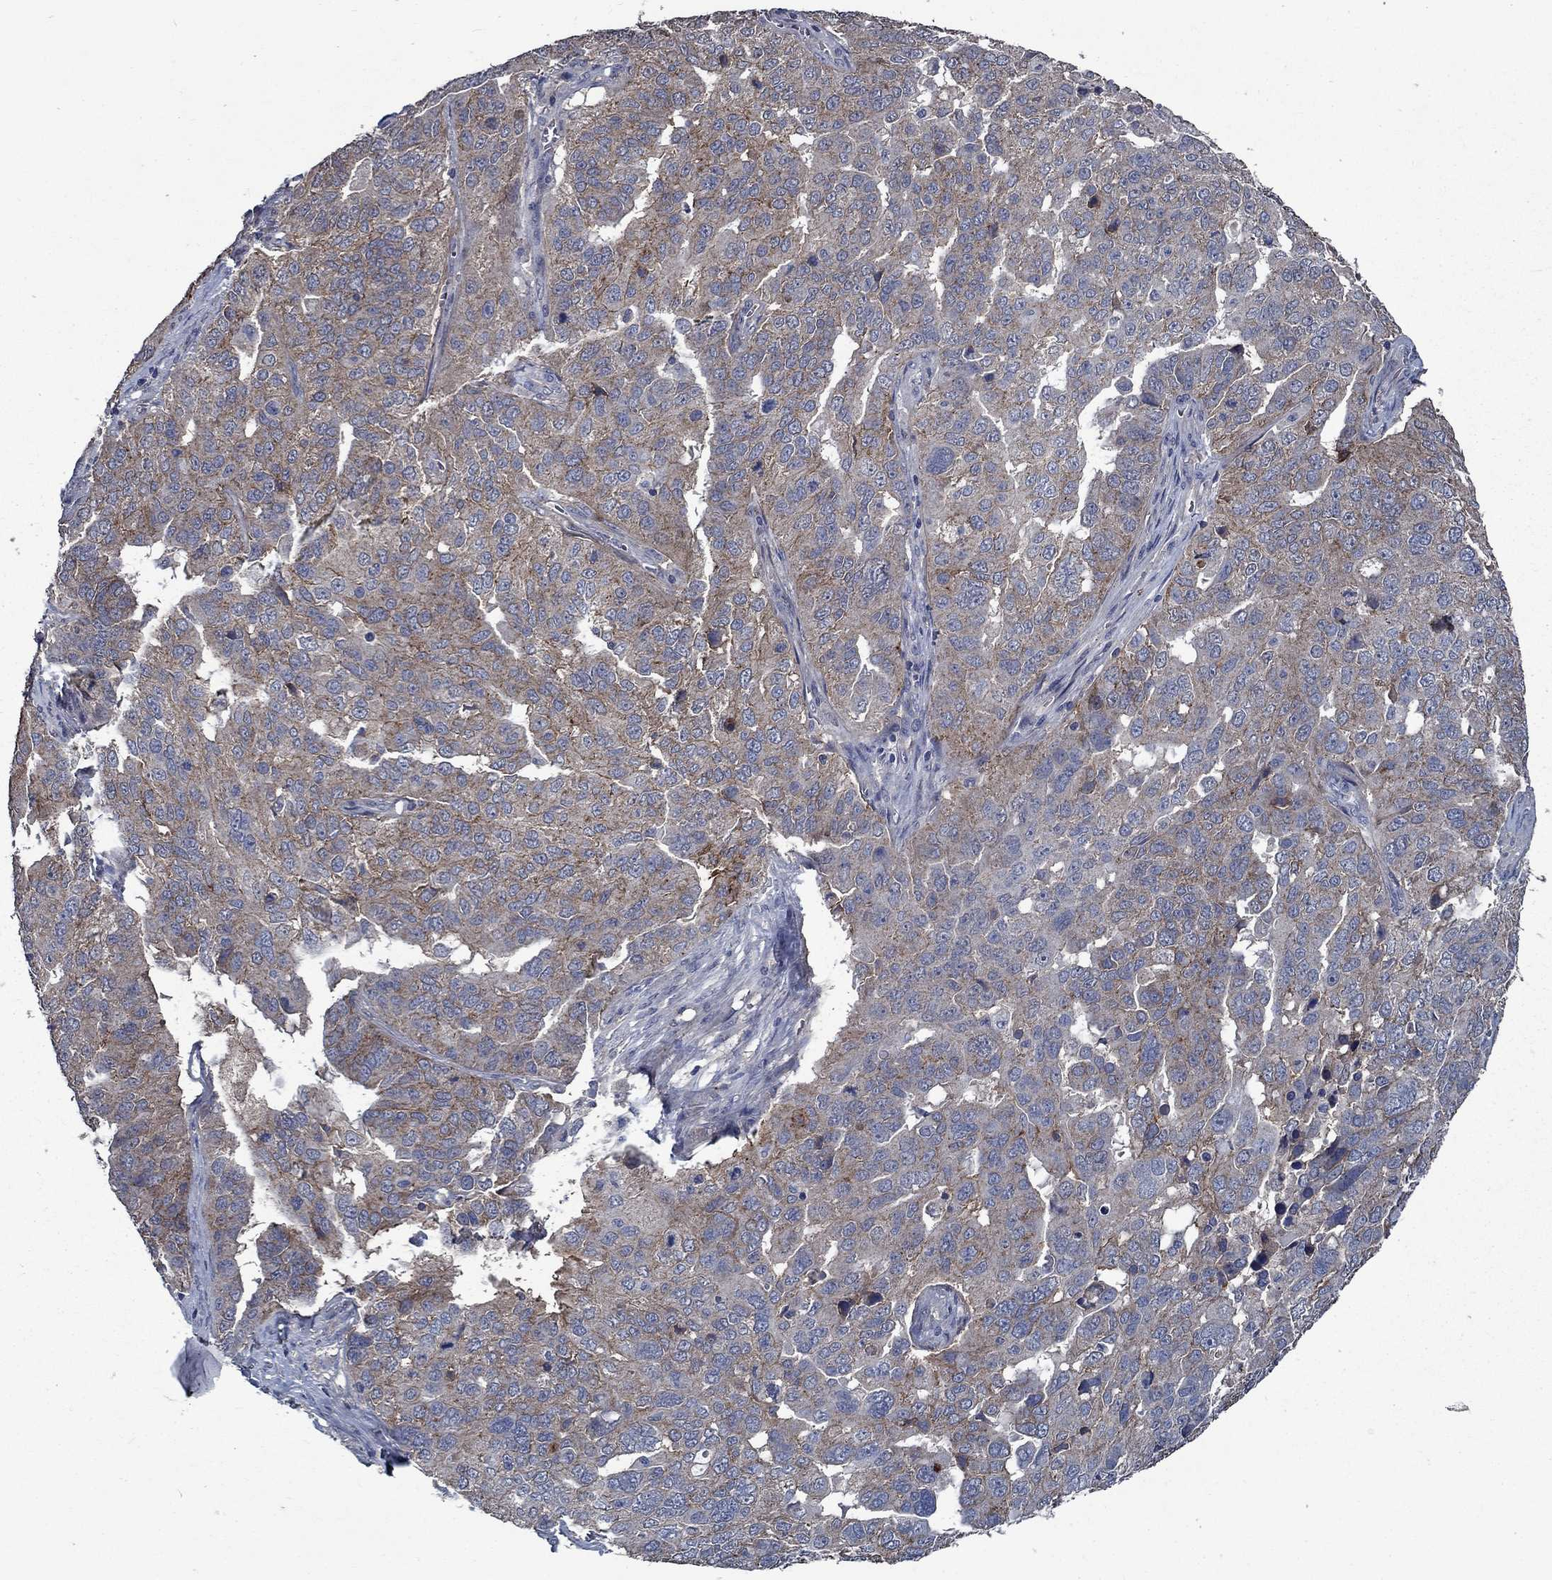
{"staining": {"intensity": "moderate", "quantity": "<25%", "location": "cytoplasmic/membranous"}, "tissue": "ovarian cancer", "cell_type": "Tumor cells", "image_type": "cancer", "snomed": [{"axis": "morphology", "description": "Carcinoma, endometroid"}, {"axis": "topography", "description": "Soft tissue"}, {"axis": "topography", "description": "Ovary"}], "caption": "A high-resolution image shows immunohistochemistry staining of endometroid carcinoma (ovarian), which displays moderate cytoplasmic/membranous expression in about <25% of tumor cells.", "gene": "SLC44A1", "patient": {"sex": "female", "age": 52}}